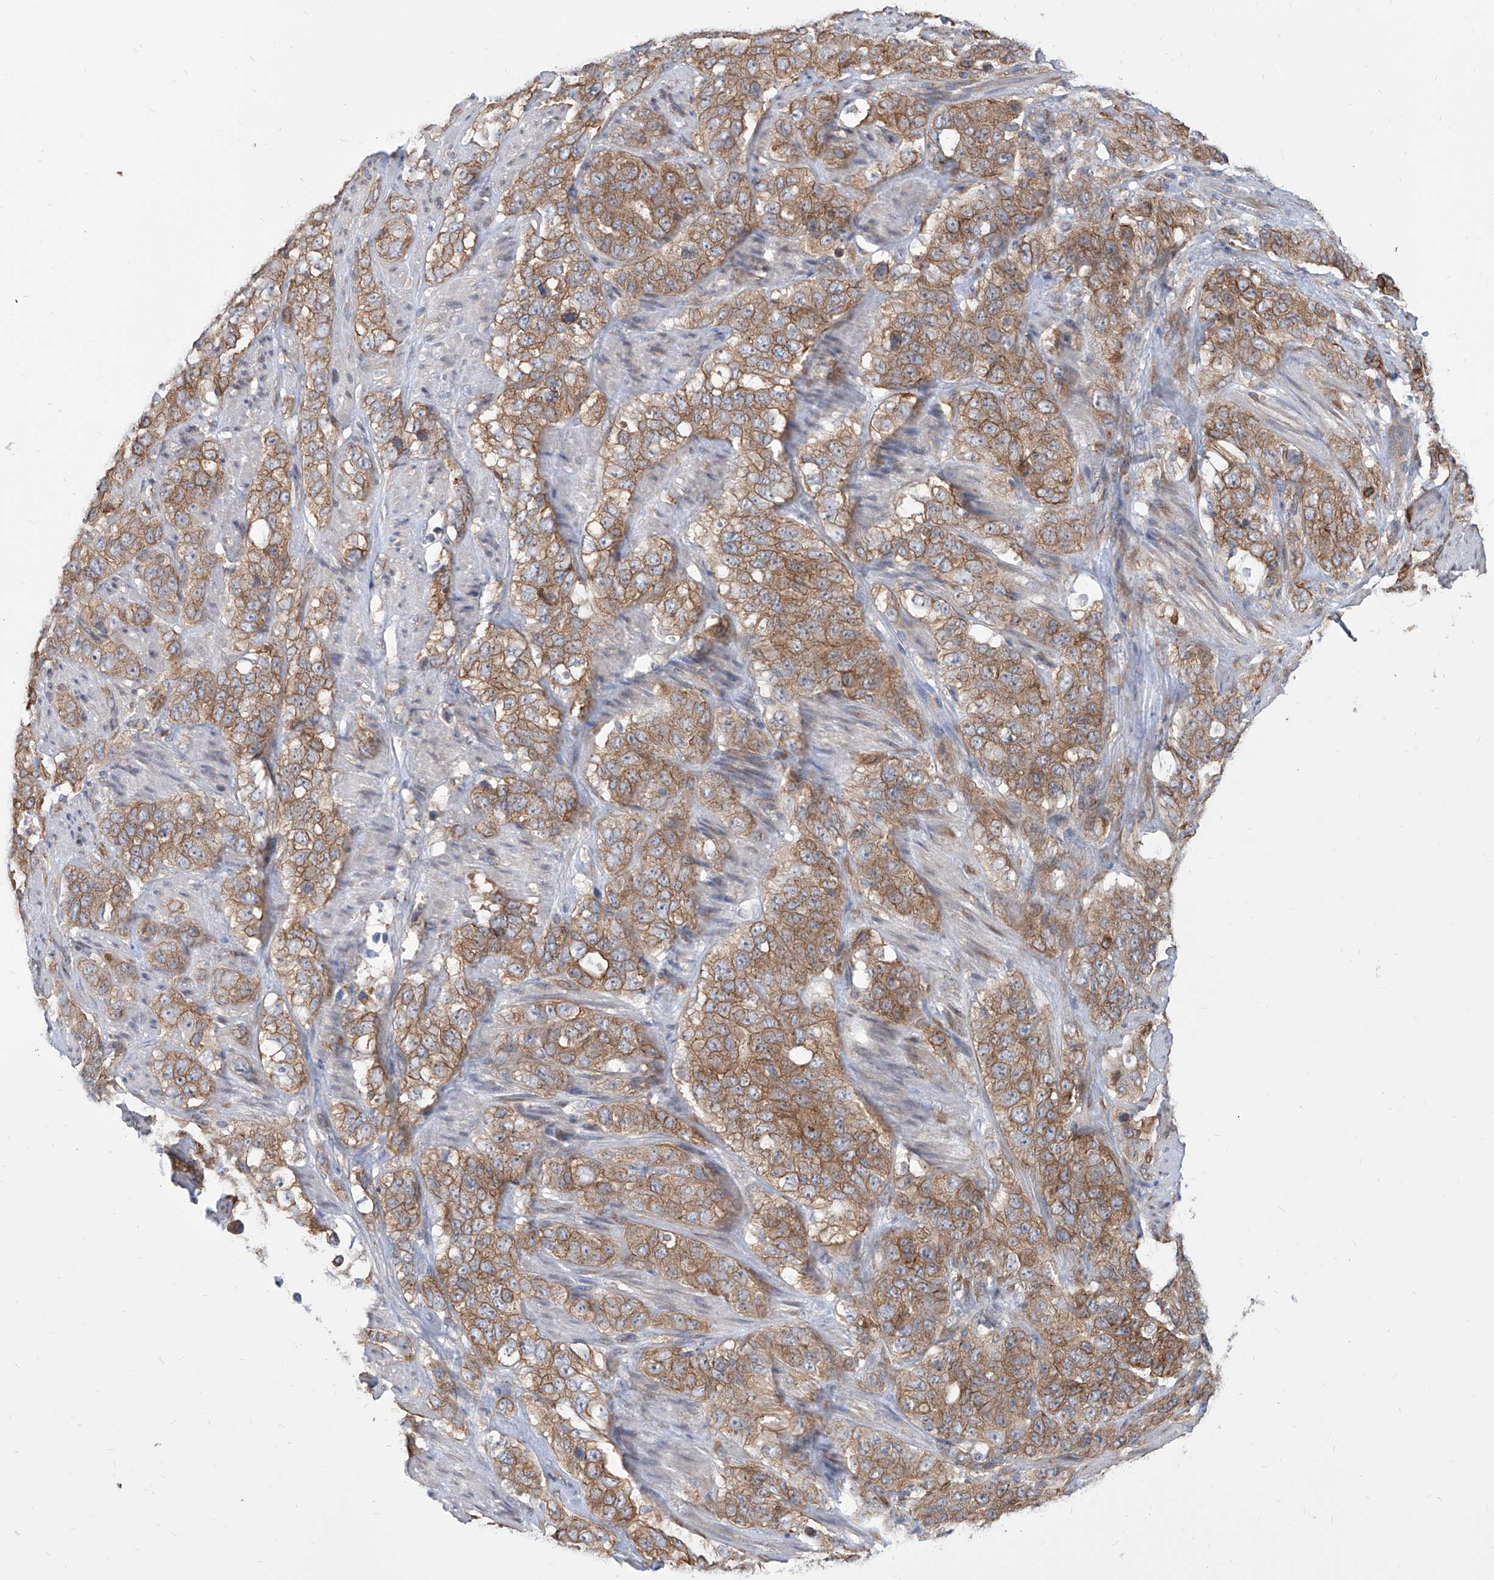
{"staining": {"intensity": "moderate", "quantity": ">75%", "location": "cytoplasmic/membranous"}, "tissue": "stomach cancer", "cell_type": "Tumor cells", "image_type": "cancer", "snomed": [{"axis": "morphology", "description": "Adenocarcinoma, NOS"}, {"axis": "topography", "description": "Stomach"}], "caption": "This is an image of IHC staining of stomach adenocarcinoma, which shows moderate positivity in the cytoplasmic/membranous of tumor cells.", "gene": "FAM83B", "patient": {"sex": "male", "age": 48}}